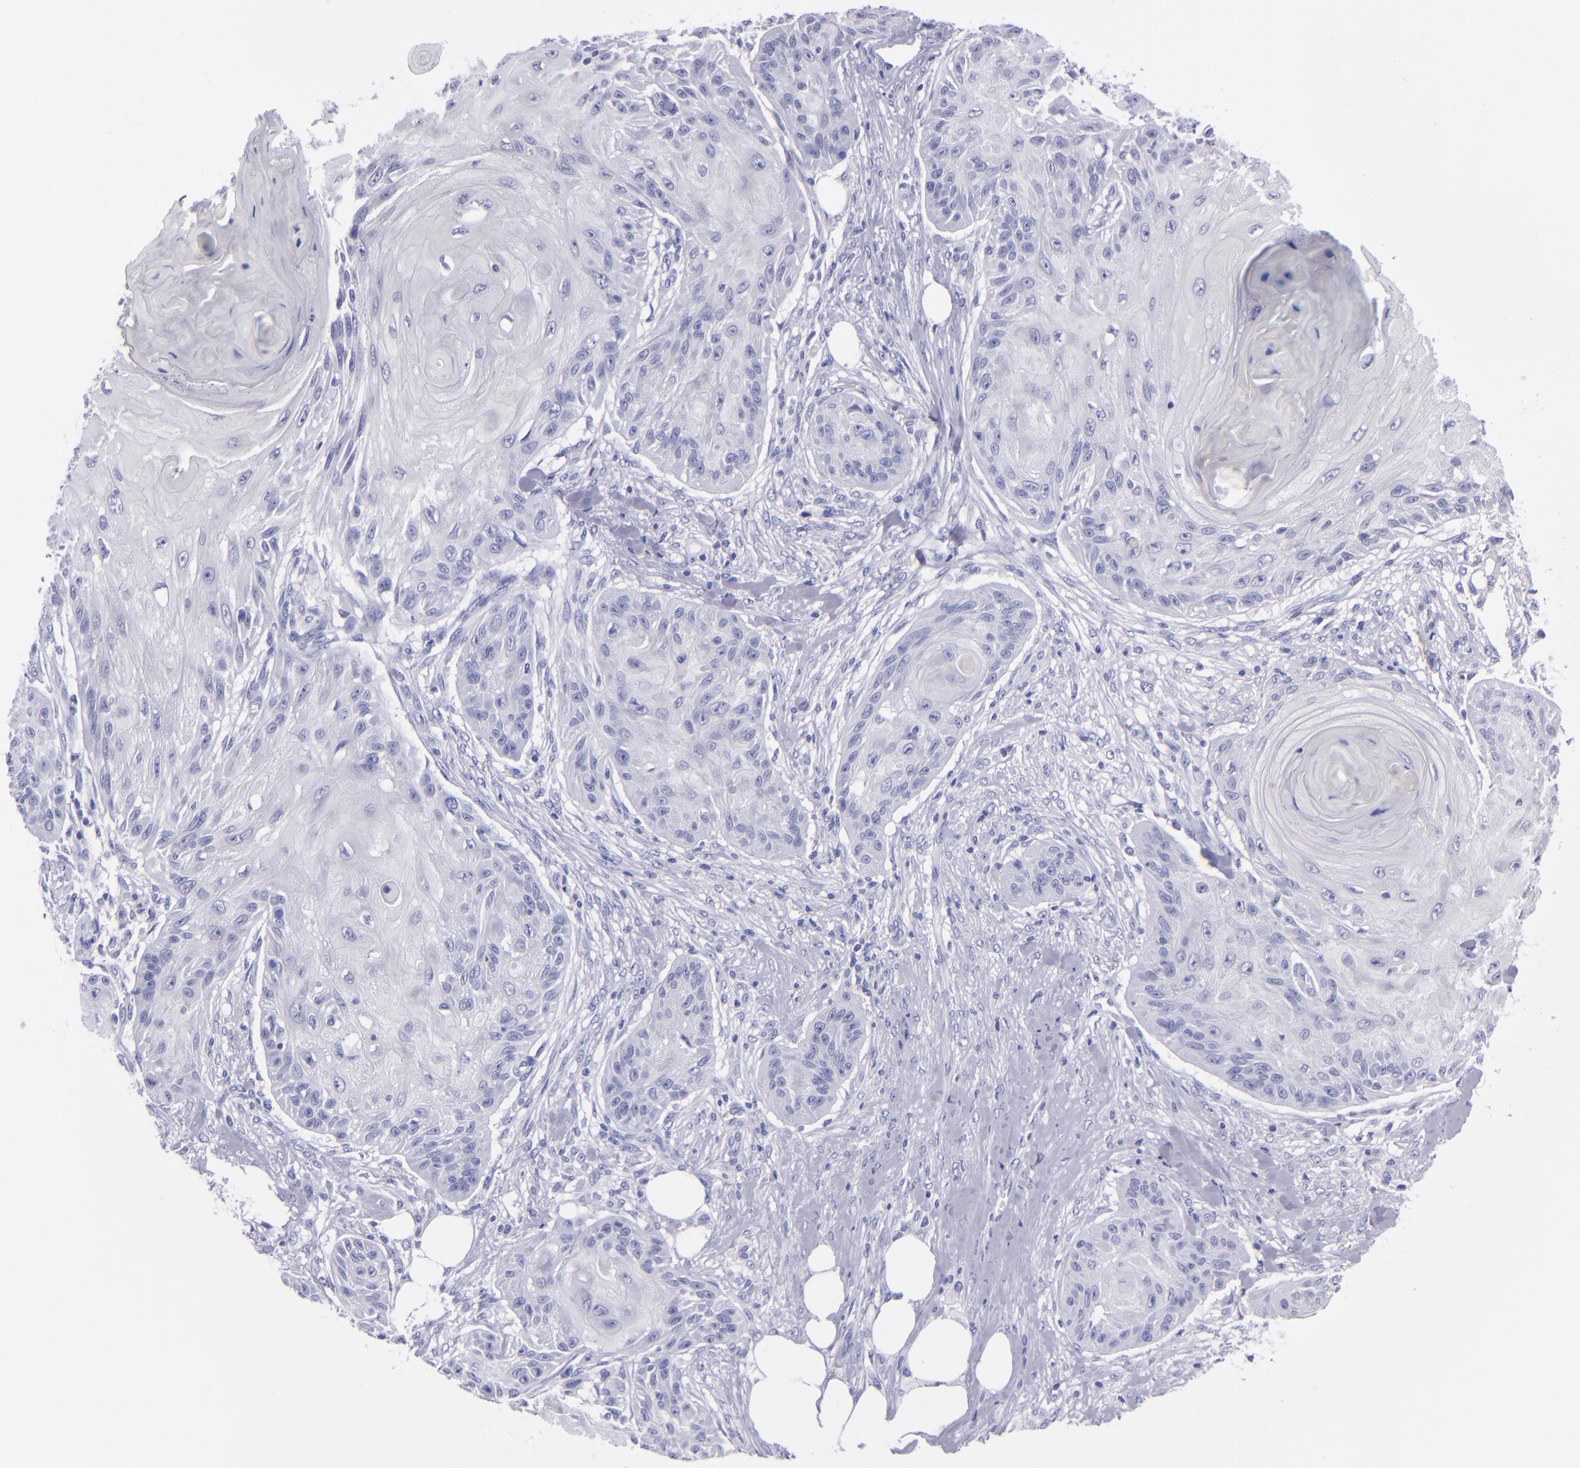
{"staining": {"intensity": "negative", "quantity": "none", "location": "none"}, "tissue": "skin cancer", "cell_type": "Tumor cells", "image_type": "cancer", "snomed": [{"axis": "morphology", "description": "Squamous cell carcinoma, NOS"}, {"axis": "topography", "description": "Skin"}], "caption": "Human skin squamous cell carcinoma stained for a protein using immunohistochemistry (IHC) exhibits no positivity in tumor cells.", "gene": "CD37", "patient": {"sex": "female", "age": 88}}